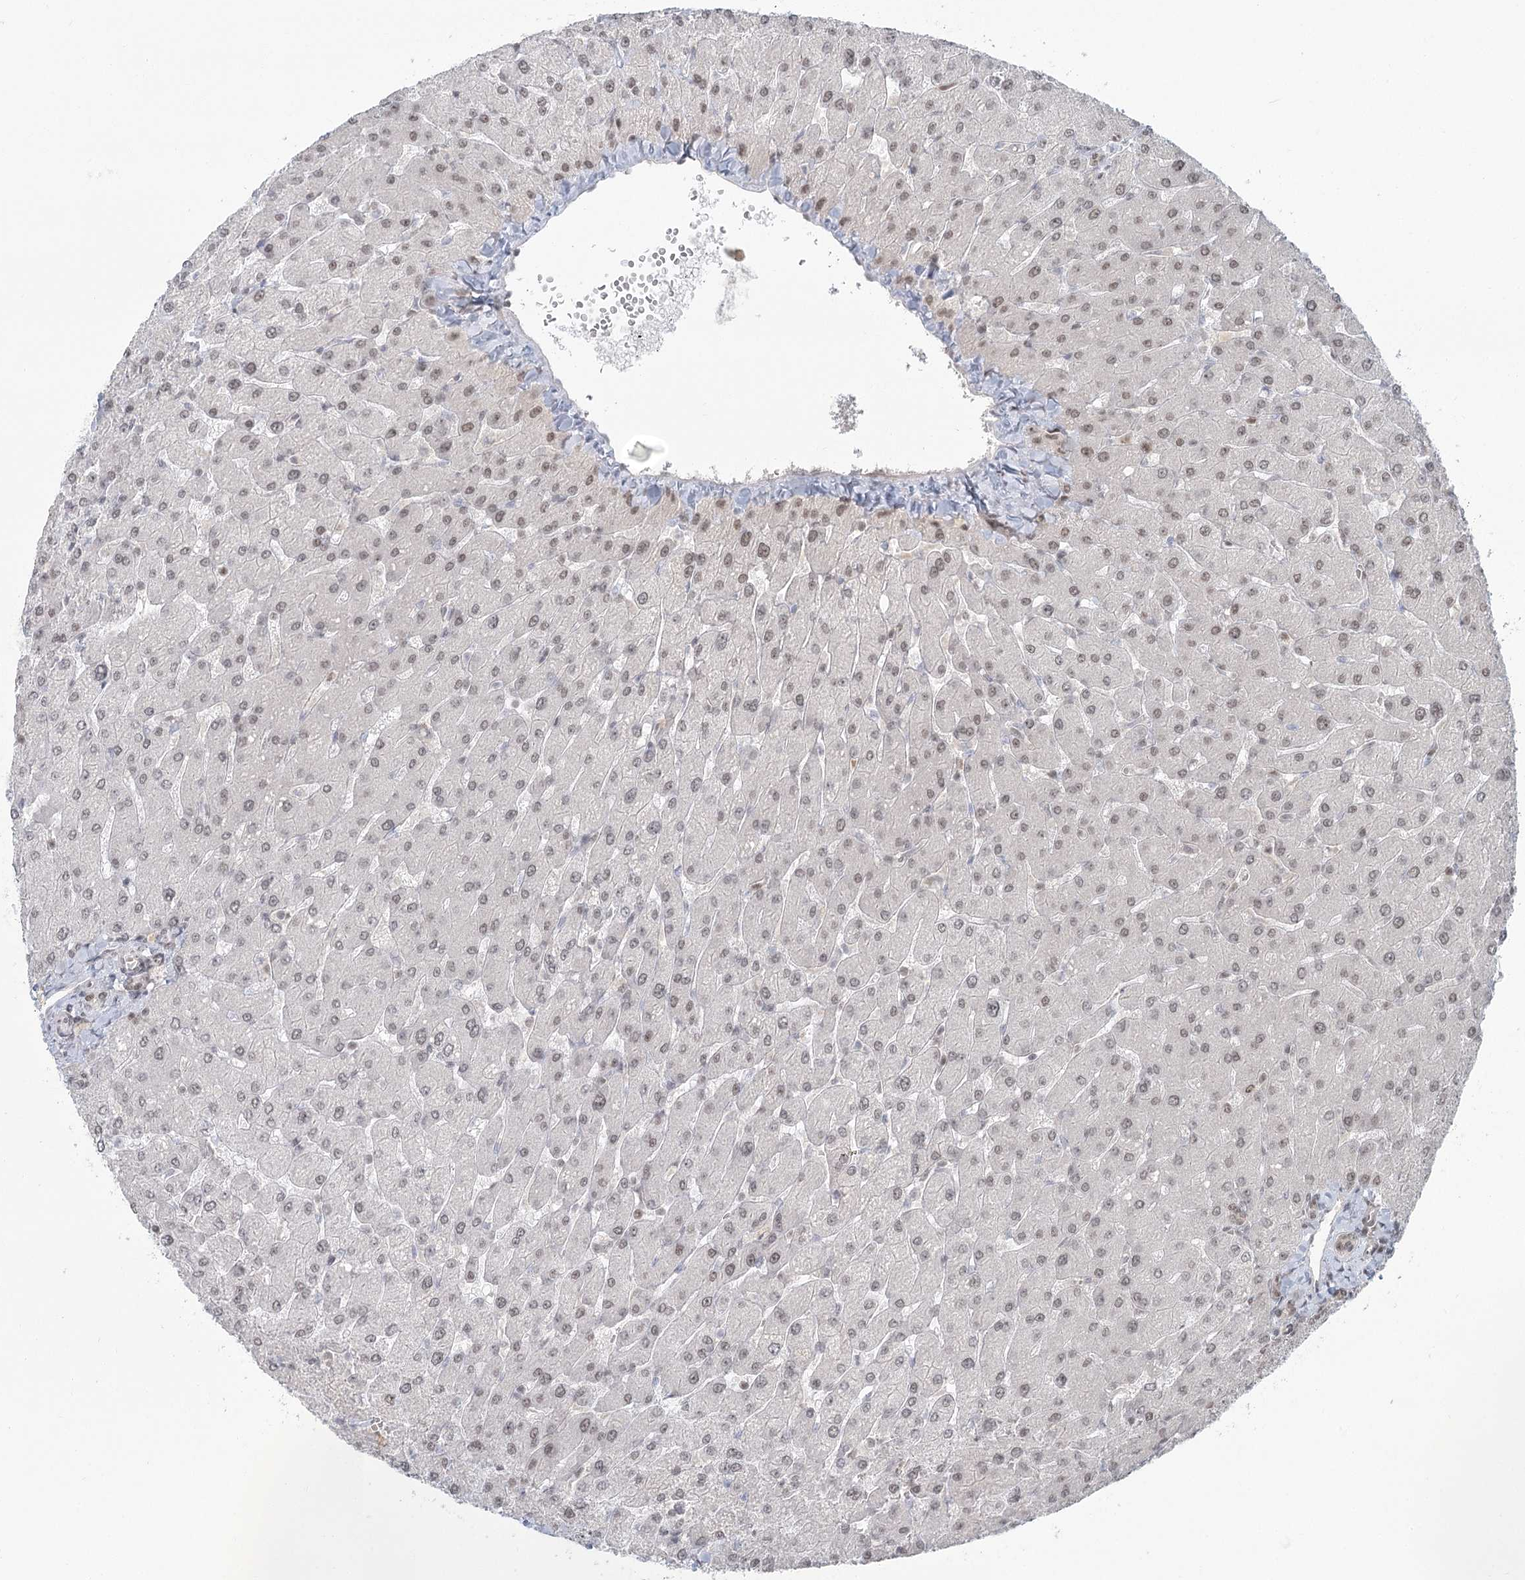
{"staining": {"intensity": "weak", "quantity": "25%-75%", "location": "nuclear"}, "tissue": "liver", "cell_type": "Cholangiocytes", "image_type": "normal", "snomed": [{"axis": "morphology", "description": "Normal tissue, NOS"}, {"axis": "topography", "description": "Liver"}], "caption": "Cholangiocytes exhibit low levels of weak nuclear expression in approximately 25%-75% of cells in benign human liver.", "gene": "R3HCC1L", "patient": {"sex": "male", "age": 55}}